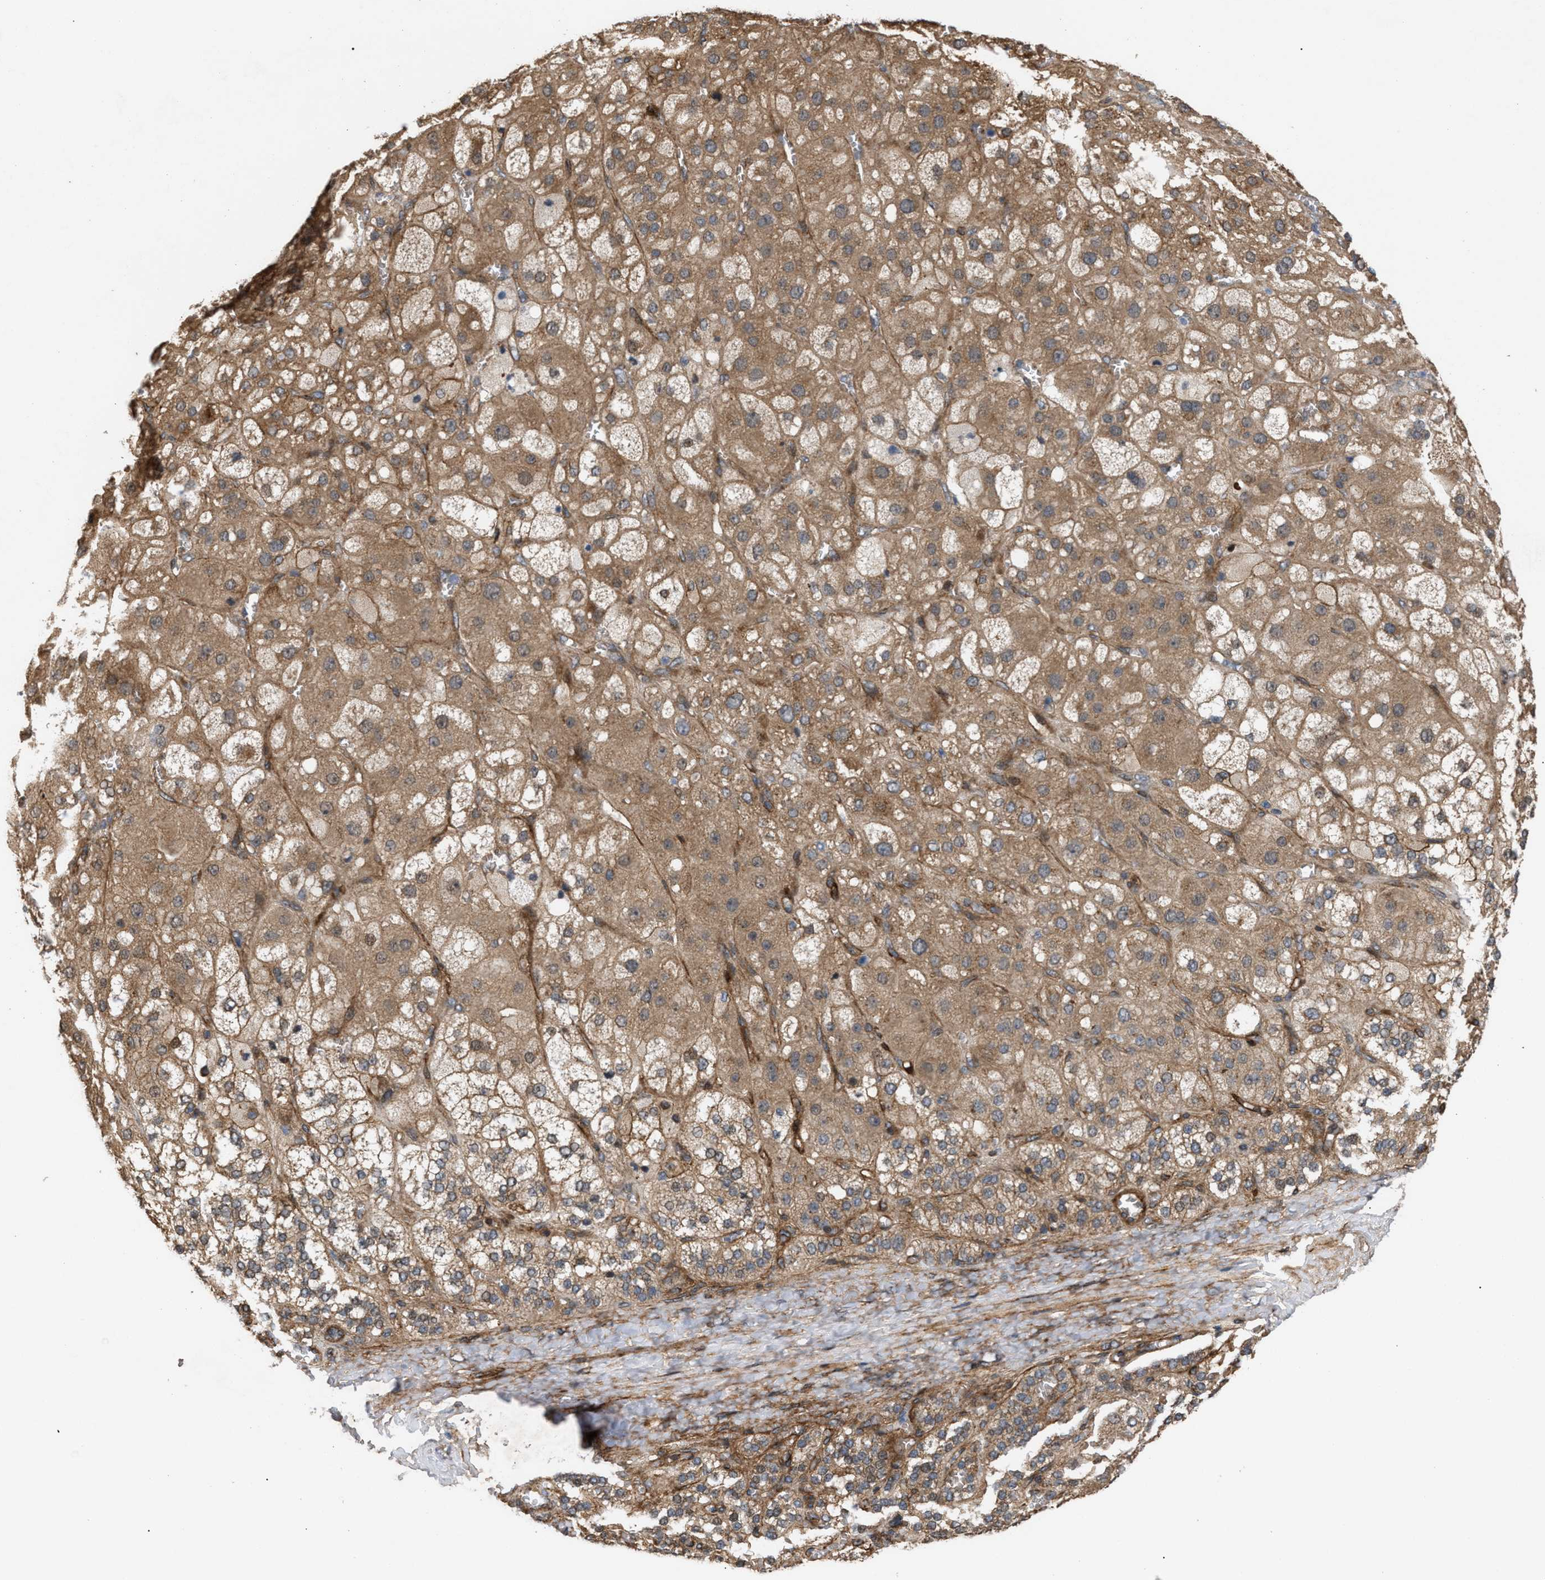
{"staining": {"intensity": "strong", "quantity": ">75%", "location": "cytoplasmic/membranous"}, "tissue": "adrenal gland", "cell_type": "Glandular cells", "image_type": "normal", "snomed": [{"axis": "morphology", "description": "Normal tissue, NOS"}, {"axis": "topography", "description": "Adrenal gland"}], "caption": "Benign adrenal gland displays strong cytoplasmic/membranous staining in about >75% of glandular cells, visualized by immunohistochemistry. (DAB = brown stain, brightfield microscopy at high magnification).", "gene": "GCC1", "patient": {"sex": "female", "age": 47}}